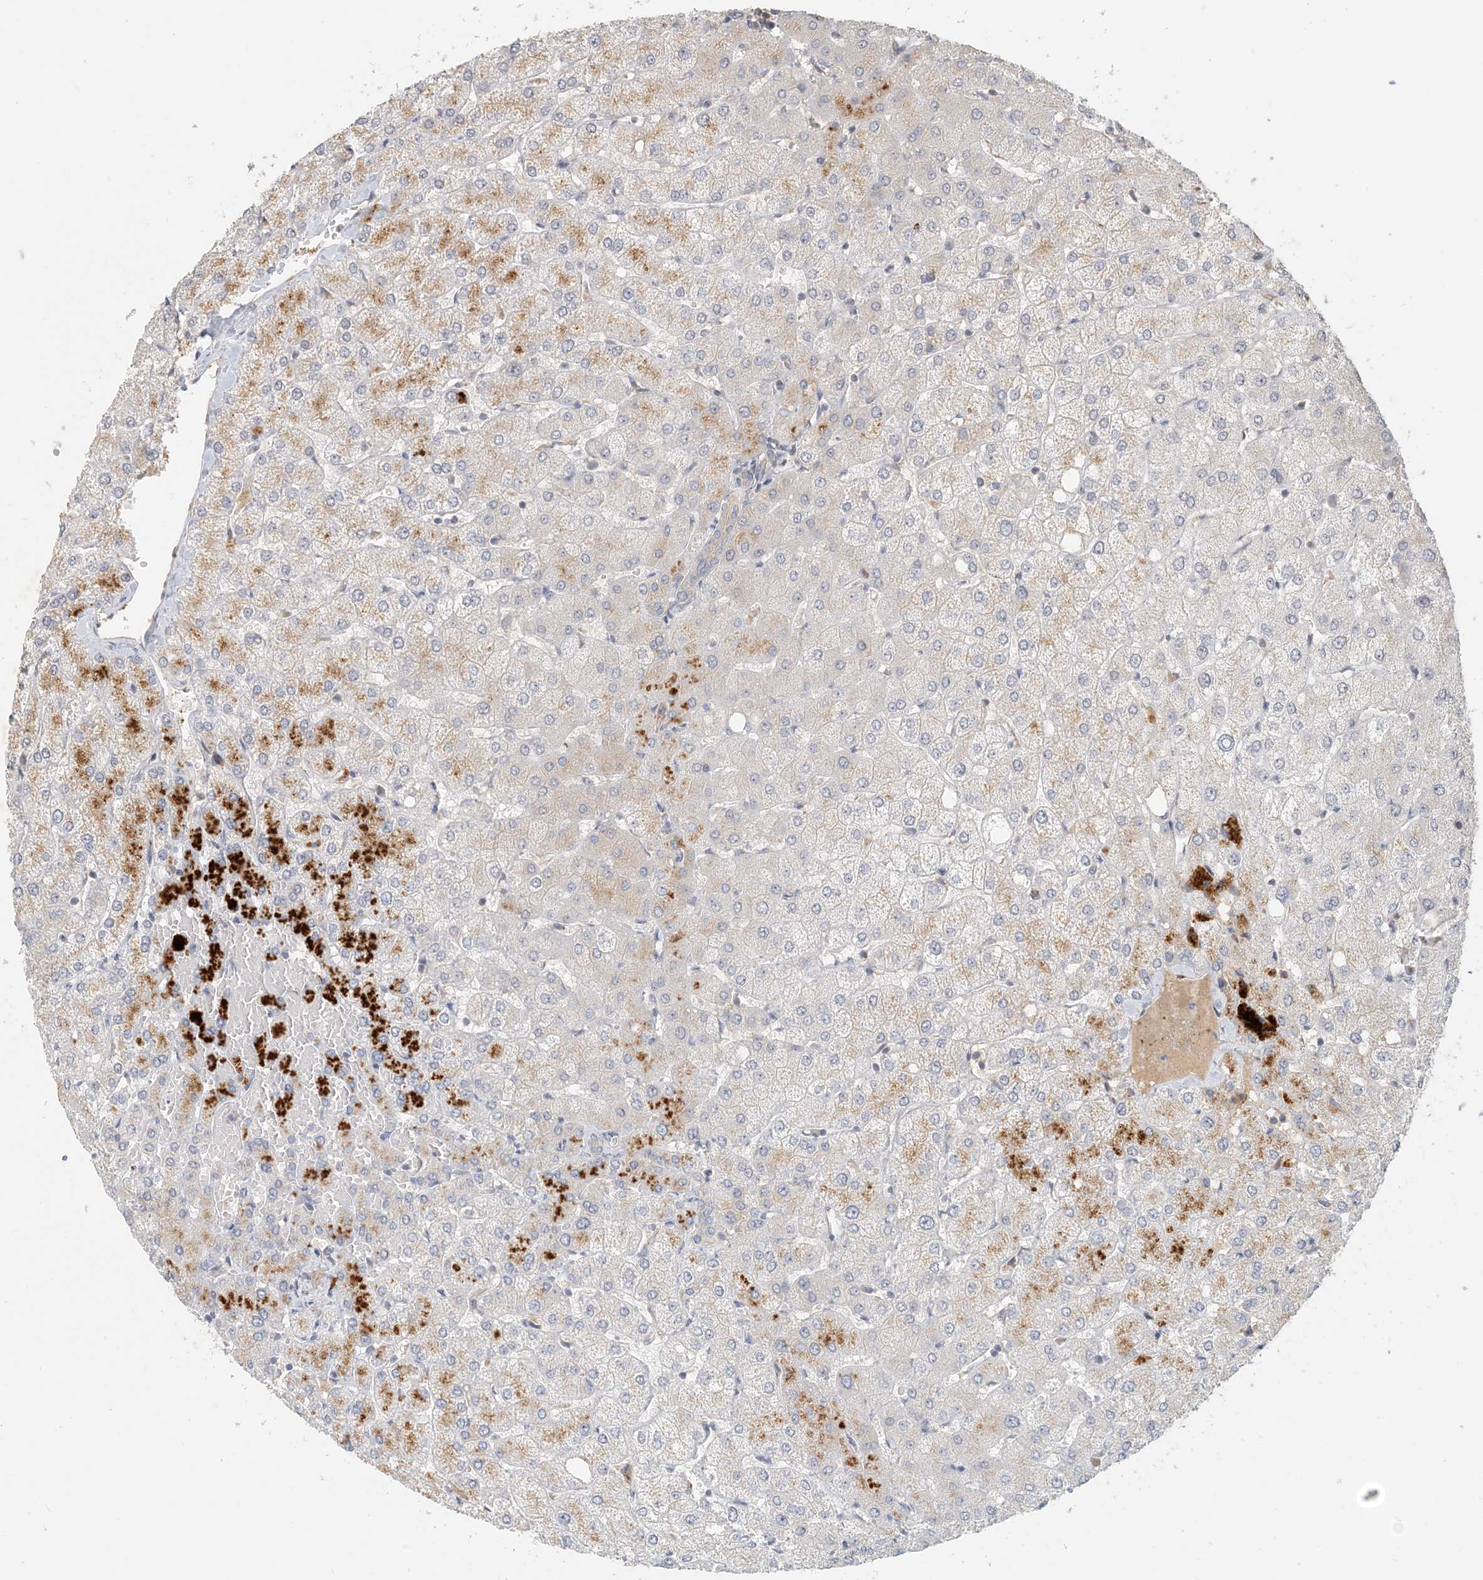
{"staining": {"intensity": "negative", "quantity": "none", "location": "none"}, "tissue": "liver", "cell_type": "Cholangiocytes", "image_type": "normal", "snomed": [{"axis": "morphology", "description": "Normal tissue, NOS"}, {"axis": "topography", "description": "Liver"}], "caption": "The photomicrograph demonstrates no significant expression in cholangiocytes of liver.", "gene": "ZBTB3", "patient": {"sex": "female", "age": 54}}